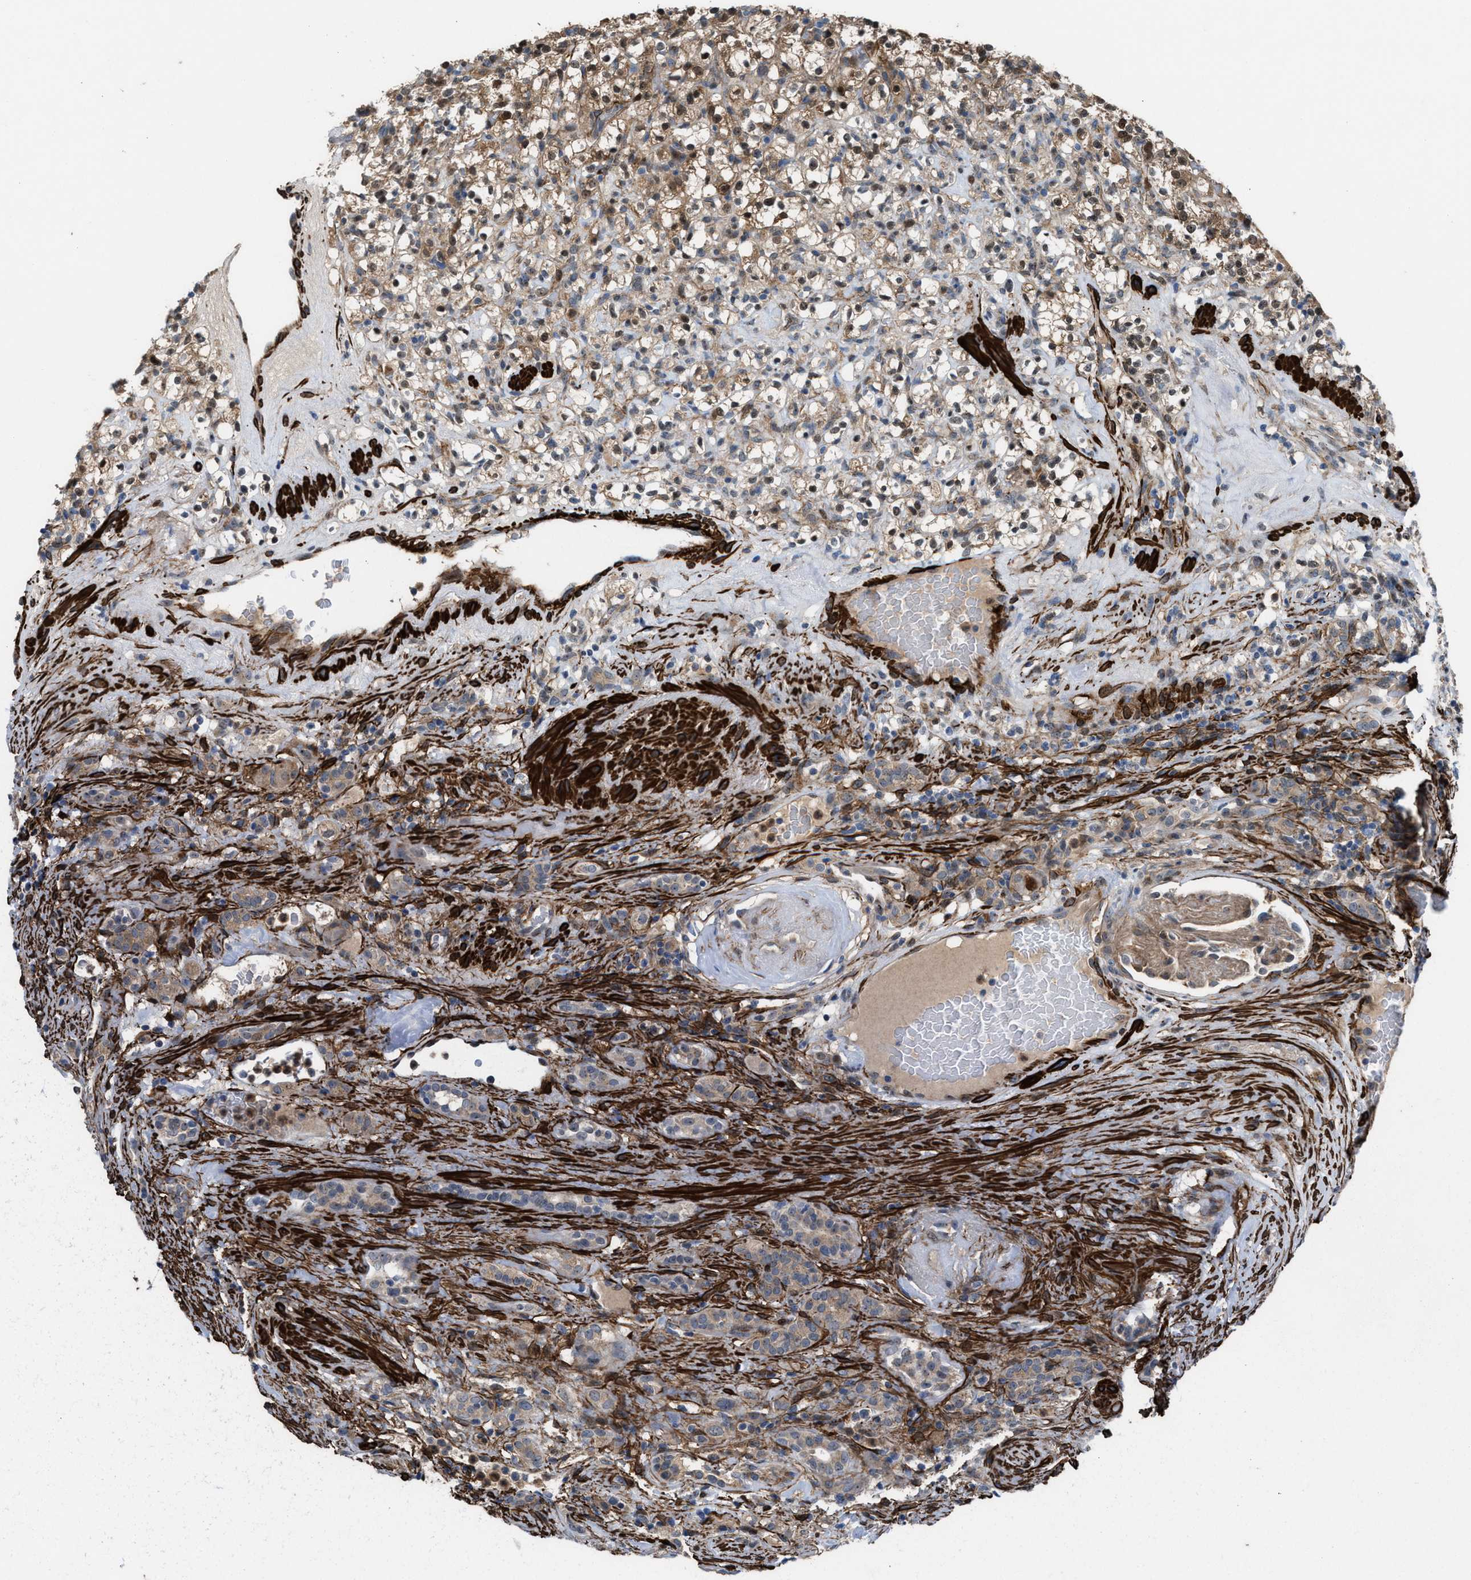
{"staining": {"intensity": "weak", "quantity": ">75%", "location": "cytoplasmic/membranous"}, "tissue": "renal cancer", "cell_type": "Tumor cells", "image_type": "cancer", "snomed": [{"axis": "morphology", "description": "Normal tissue, NOS"}, {"axis": "morphology", "description": "Adenocarcinoma, NOS"}, {"axis": "topography", "description": "Kidney"}], "caption": "A photomicrograph of human renal cancer stained for a protein reveals weak cytoplasmic/membranous brown staining in tumor cells.", "gene": "NQO2", "patient": {"sex": "female", "age": 72}}